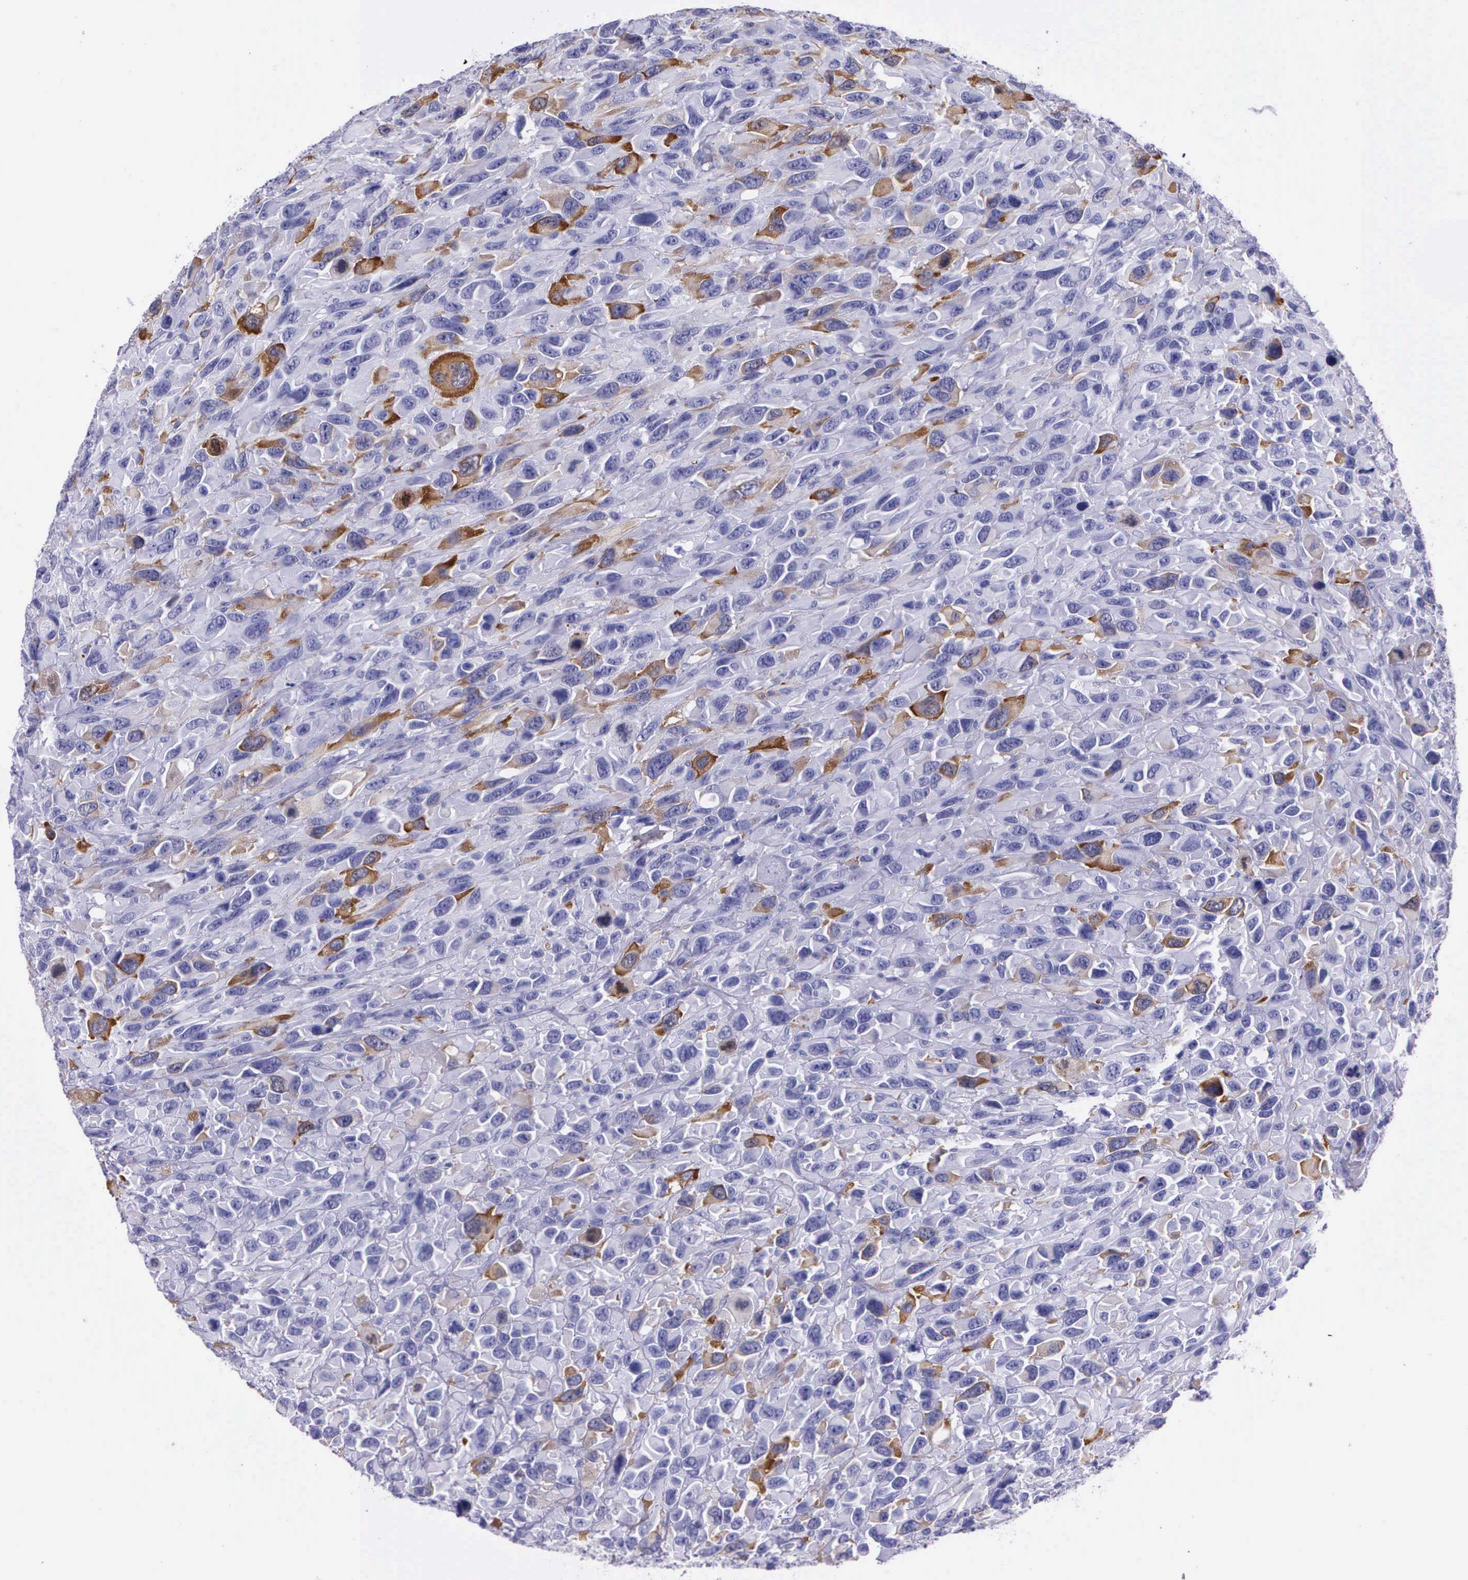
{"staining": {"intensity": "moderate", "quantity": "<25%", "location": "cytoplasmic/membranous"}, "tissue": "renal cancer", "cell_type": "Tumor cells", "image_type": "cancer", "snomed": [{"axis": "morphology", "description": "Adenocarcinoma, NOS"}, {"axis": "topography", "description": "Kidney"}], "caption": "Tumor cells demonstrate moderate cytoplasmic/membranous positivity in about <25% of cells in adenocarcinoma (renal).", "gene": "CCNB1", "patient": {"sex": "male", "age": 79}}